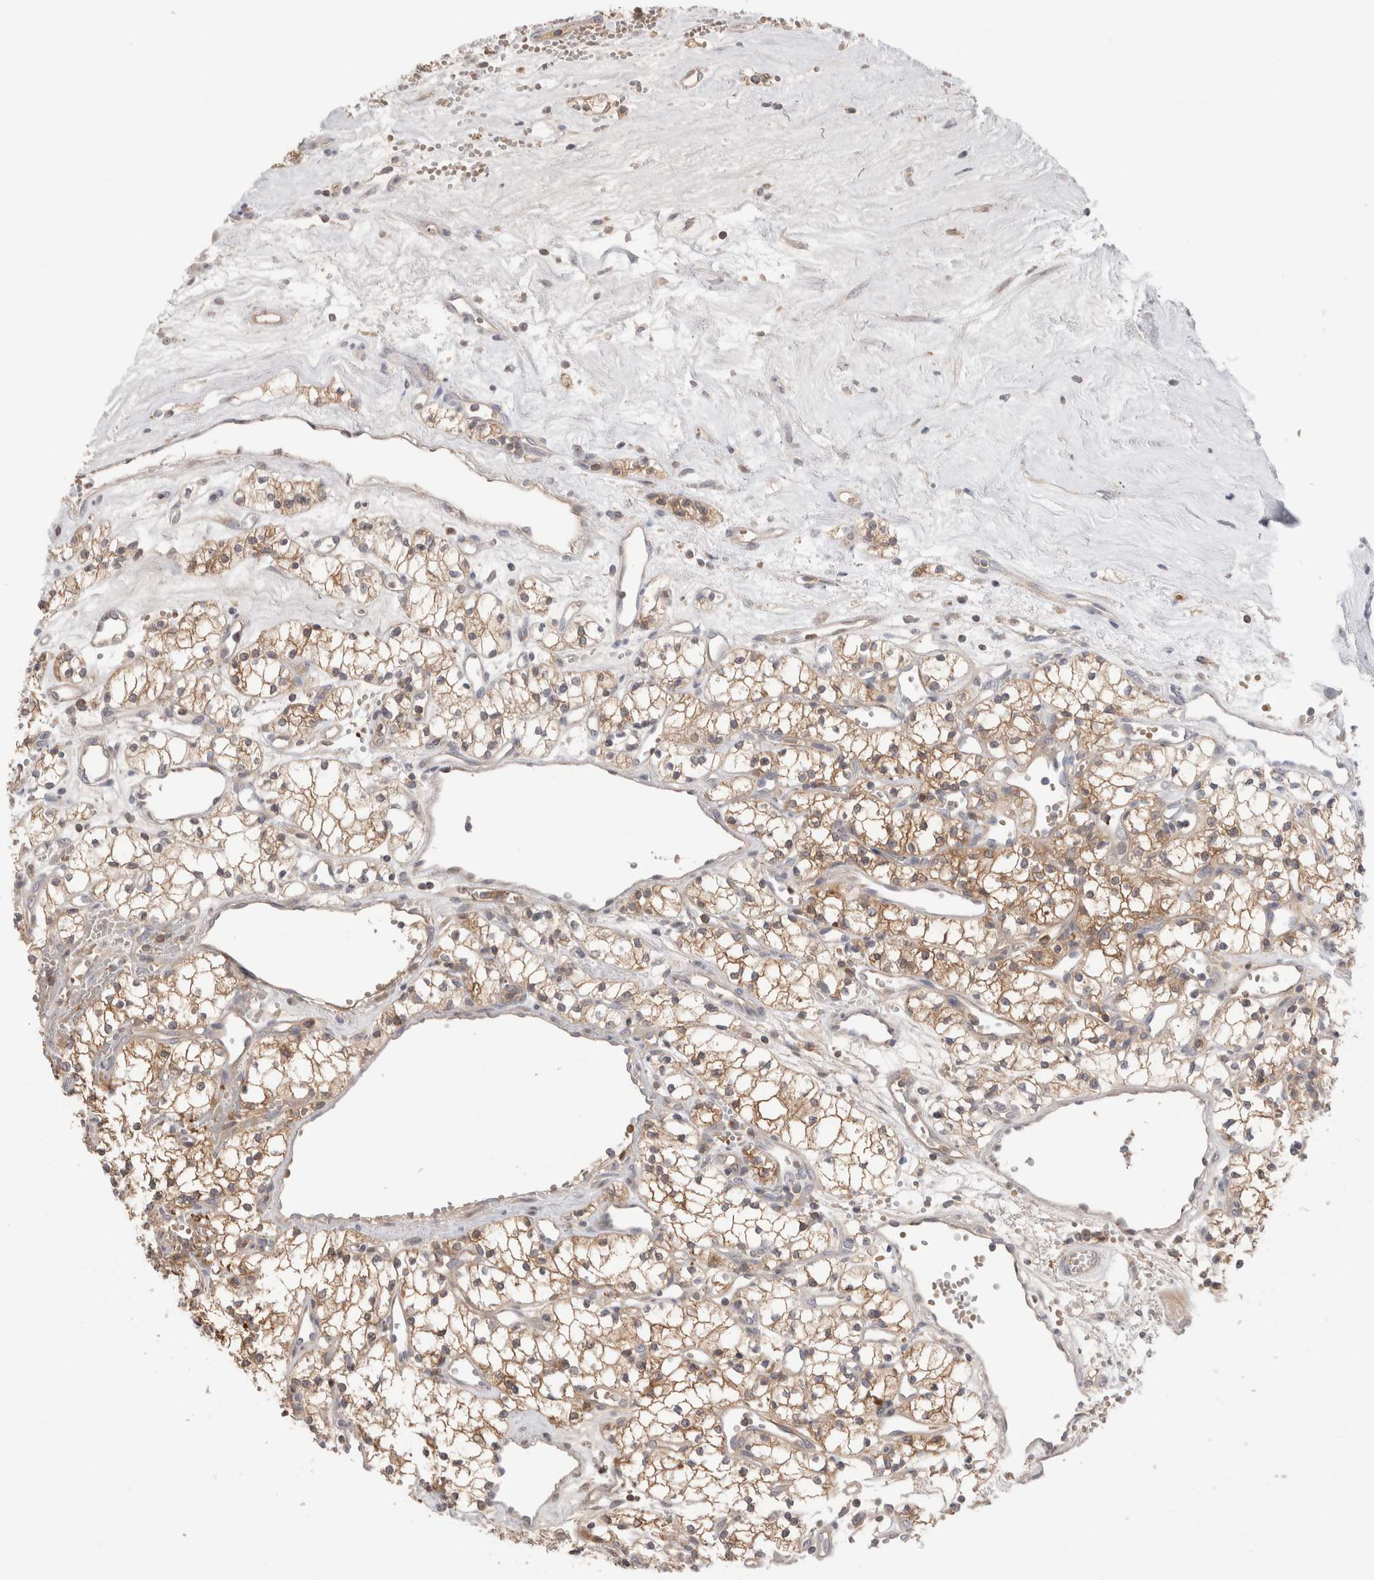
{"staining": {"intensity": "moderate", "quantity": ">75%", "location": "cytoplasmic/membranous"}, "tissue": "renal cancer", "cell_type": "Tumor cells", "image_type": "cancer", "snomed": [{"axis": "morphology", "description": "Adenocarcinoma, NOS"}, {"axis": "topography", "description": "Kidney"}], "caption": "A micrograph of renal cancer (adenocarcinoma) stained for a protein demonstrates moderate cytoplasmic/membranous brown staining in tumor cells.", "gene": "KLHL14", "patient": {"sex": "male", "age": 59}}